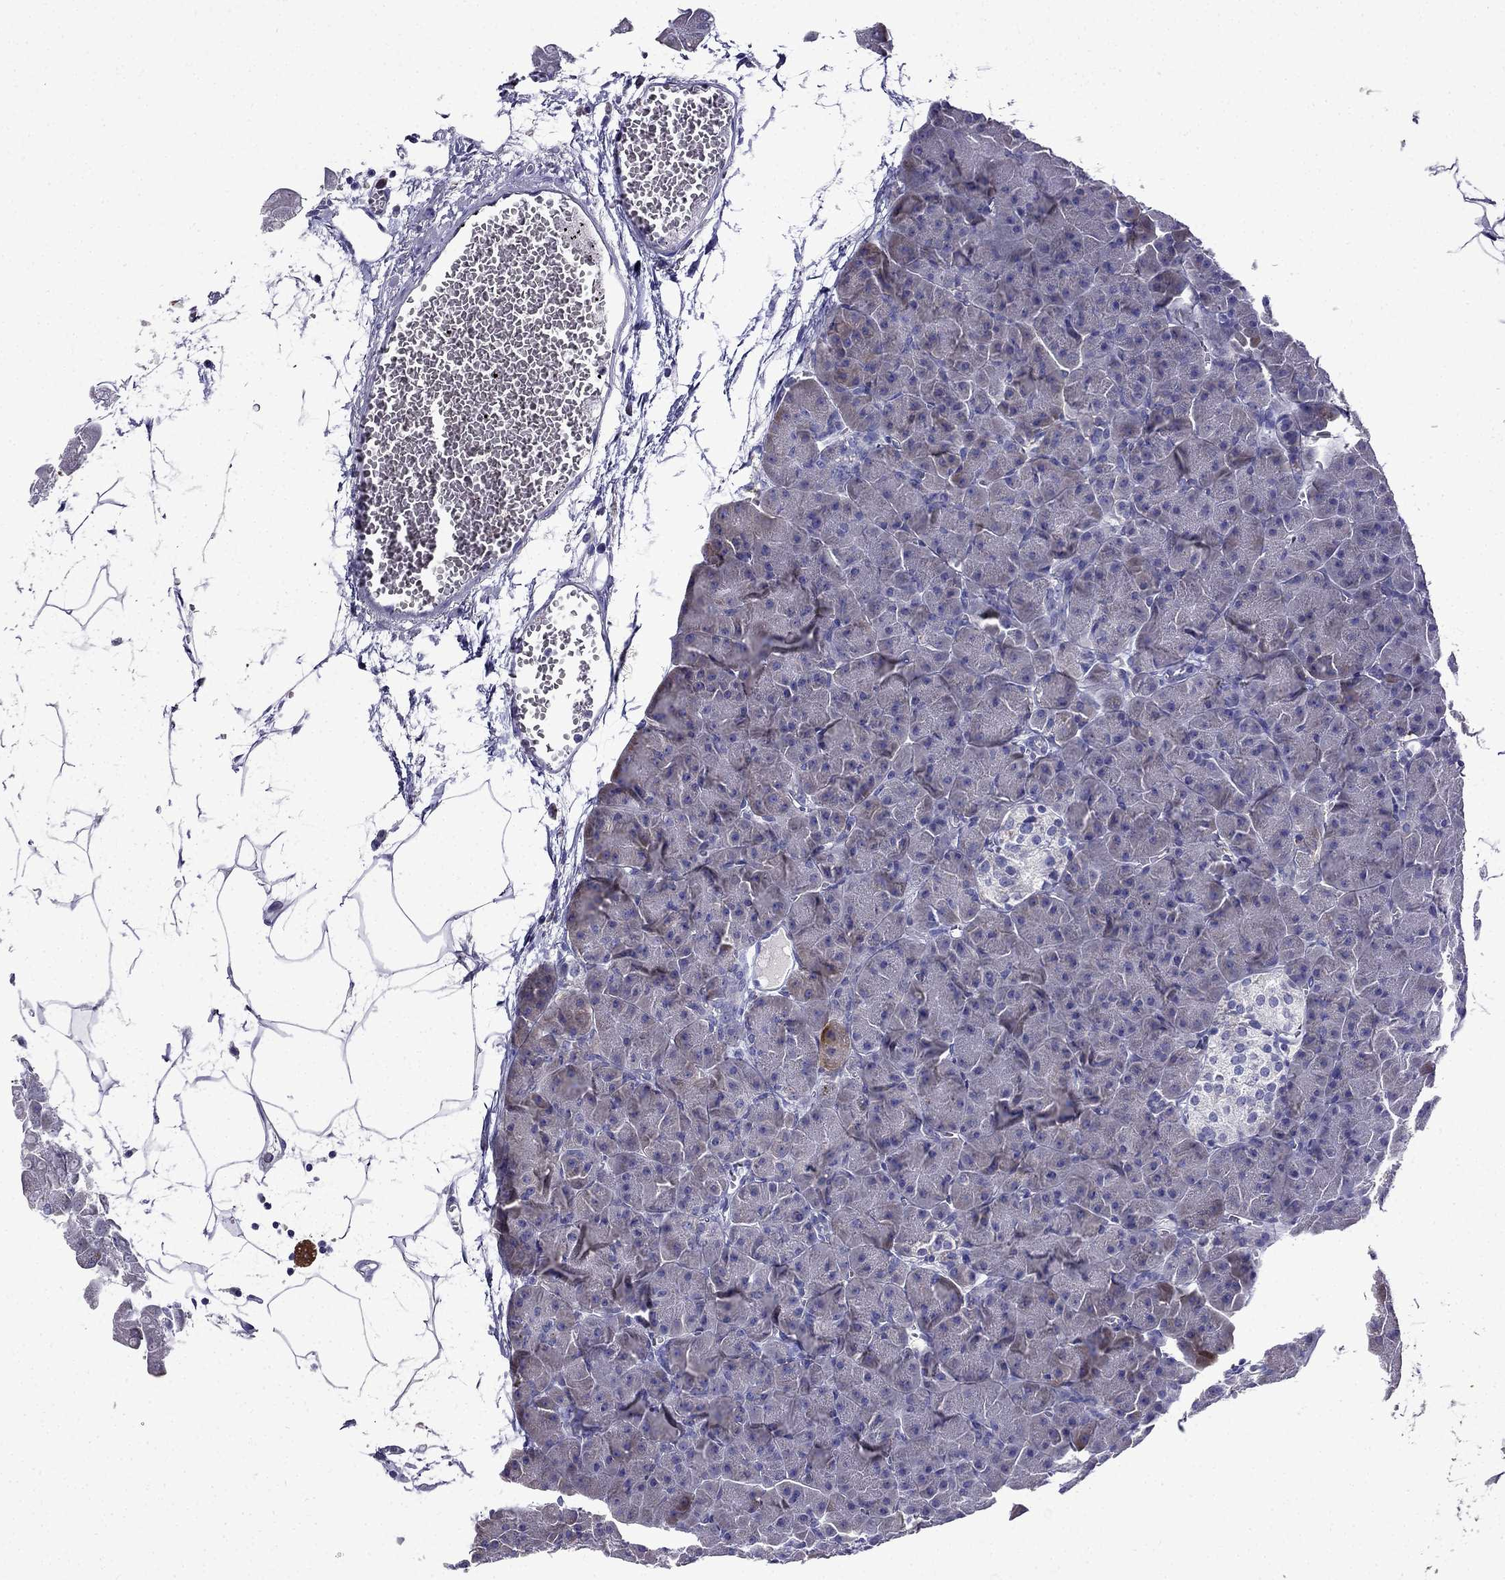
{"staining": {"intensity": "weak", "quantity": "<25%", "location": "cytoplasmic/membranous"}, "tissue": "pancreas", "cell_type": "Exocrine glandular cells", "image_type": "normal", "snomed": [{"axis": "morphology", "description": "Normal tissue, NOS"}, {"axis": "topography", "description": "Adipose tissue"}, {"axis": "topography", "description": "Pancreas"}, {"axis": "topography", "description": "Peripheral nerve tissue"}], "caption": "IHC of normal pancreas shows no staining in exocrine glandular cells. (DAB immunohistochemistry visualized using brightfield microscopy, high magnification).", "gene": "TSSK4", "patient": {"sex": "female", "age": 58}}